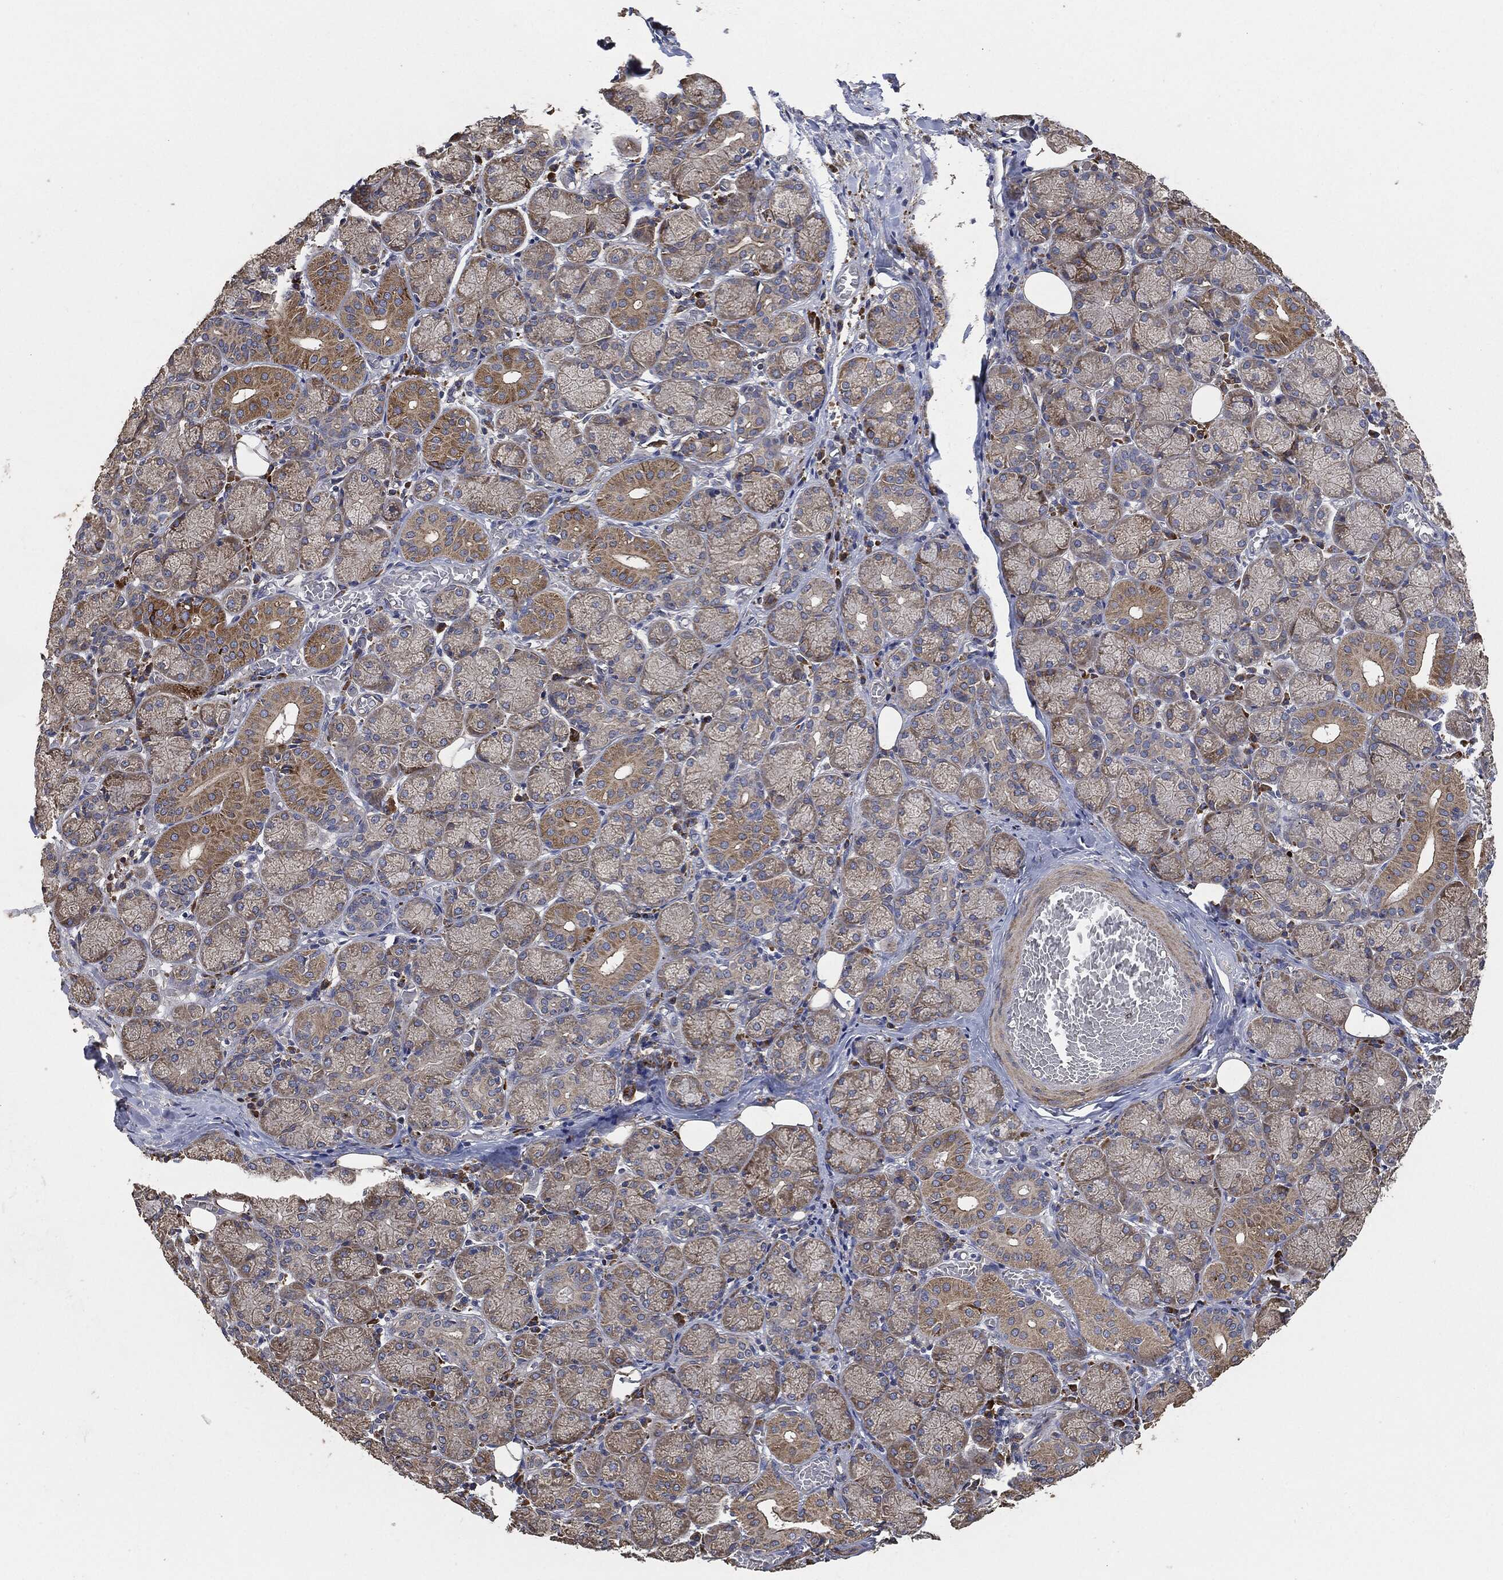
{"staining": {"intensity": "moderate", "quantity": "25%-75%", "location": "cytoplasmic/membranous"}, "tissue": "salivary gland", "cell_type": "Glandular cells", "image_type": "normal", "snomed": [{"axis": "morphology", "description": "Normal tissue, NOS"}, {"axis": "topography", "description": "Salivary gland"}, {"axis": "topography", "description": "Peripheral nerve tissue"}], "caption": "The histopathology image displays immunohistochemical staining of unremarkable salivary gland. There is moderate cytoplasmic/membranous staining is seen in about 25%-75% of glandular cells.", "gene": "STK3", "patient": {"sex": "female", "age": 24}}